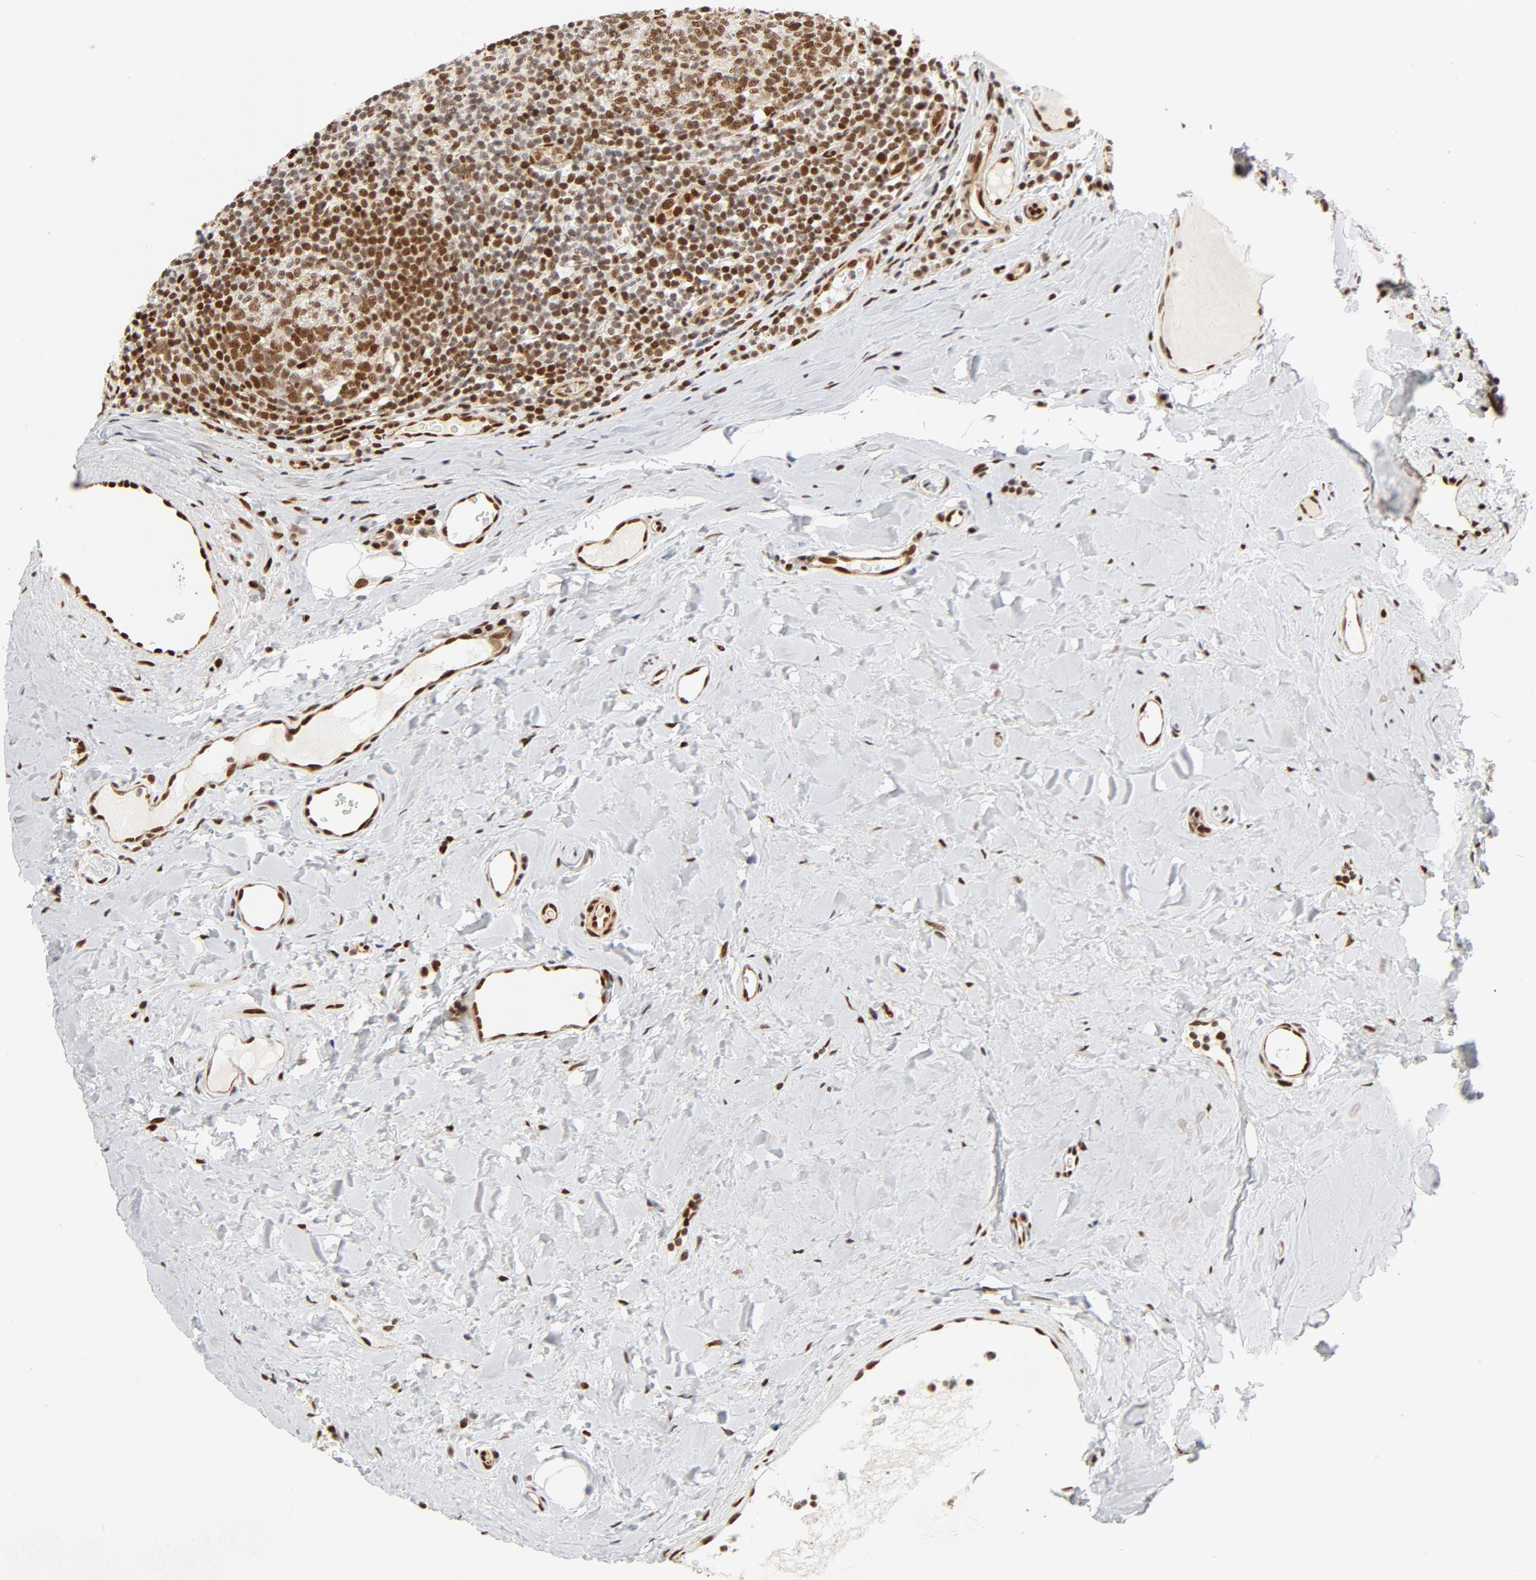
{"staining": {"intensity": "moderate", "quantity": ">75%", "location": "nuclear"}, "tissue": "tonsil", "cell_type": "Germinal center cells", "image_type": "normal", "snomed": [{"axis": "morphology", "description": "Normal tissue, NOS"}, {"axis": "topography", "description": "Tonsil"}], "caption": "A micrograph of tonsil stained for a protein reveals moderate nuclear brown staining in germinal center cells. Nuclei are stained in blue.", "gene": "MEF2A", "patient": {"sex": "male", "age": 31}}